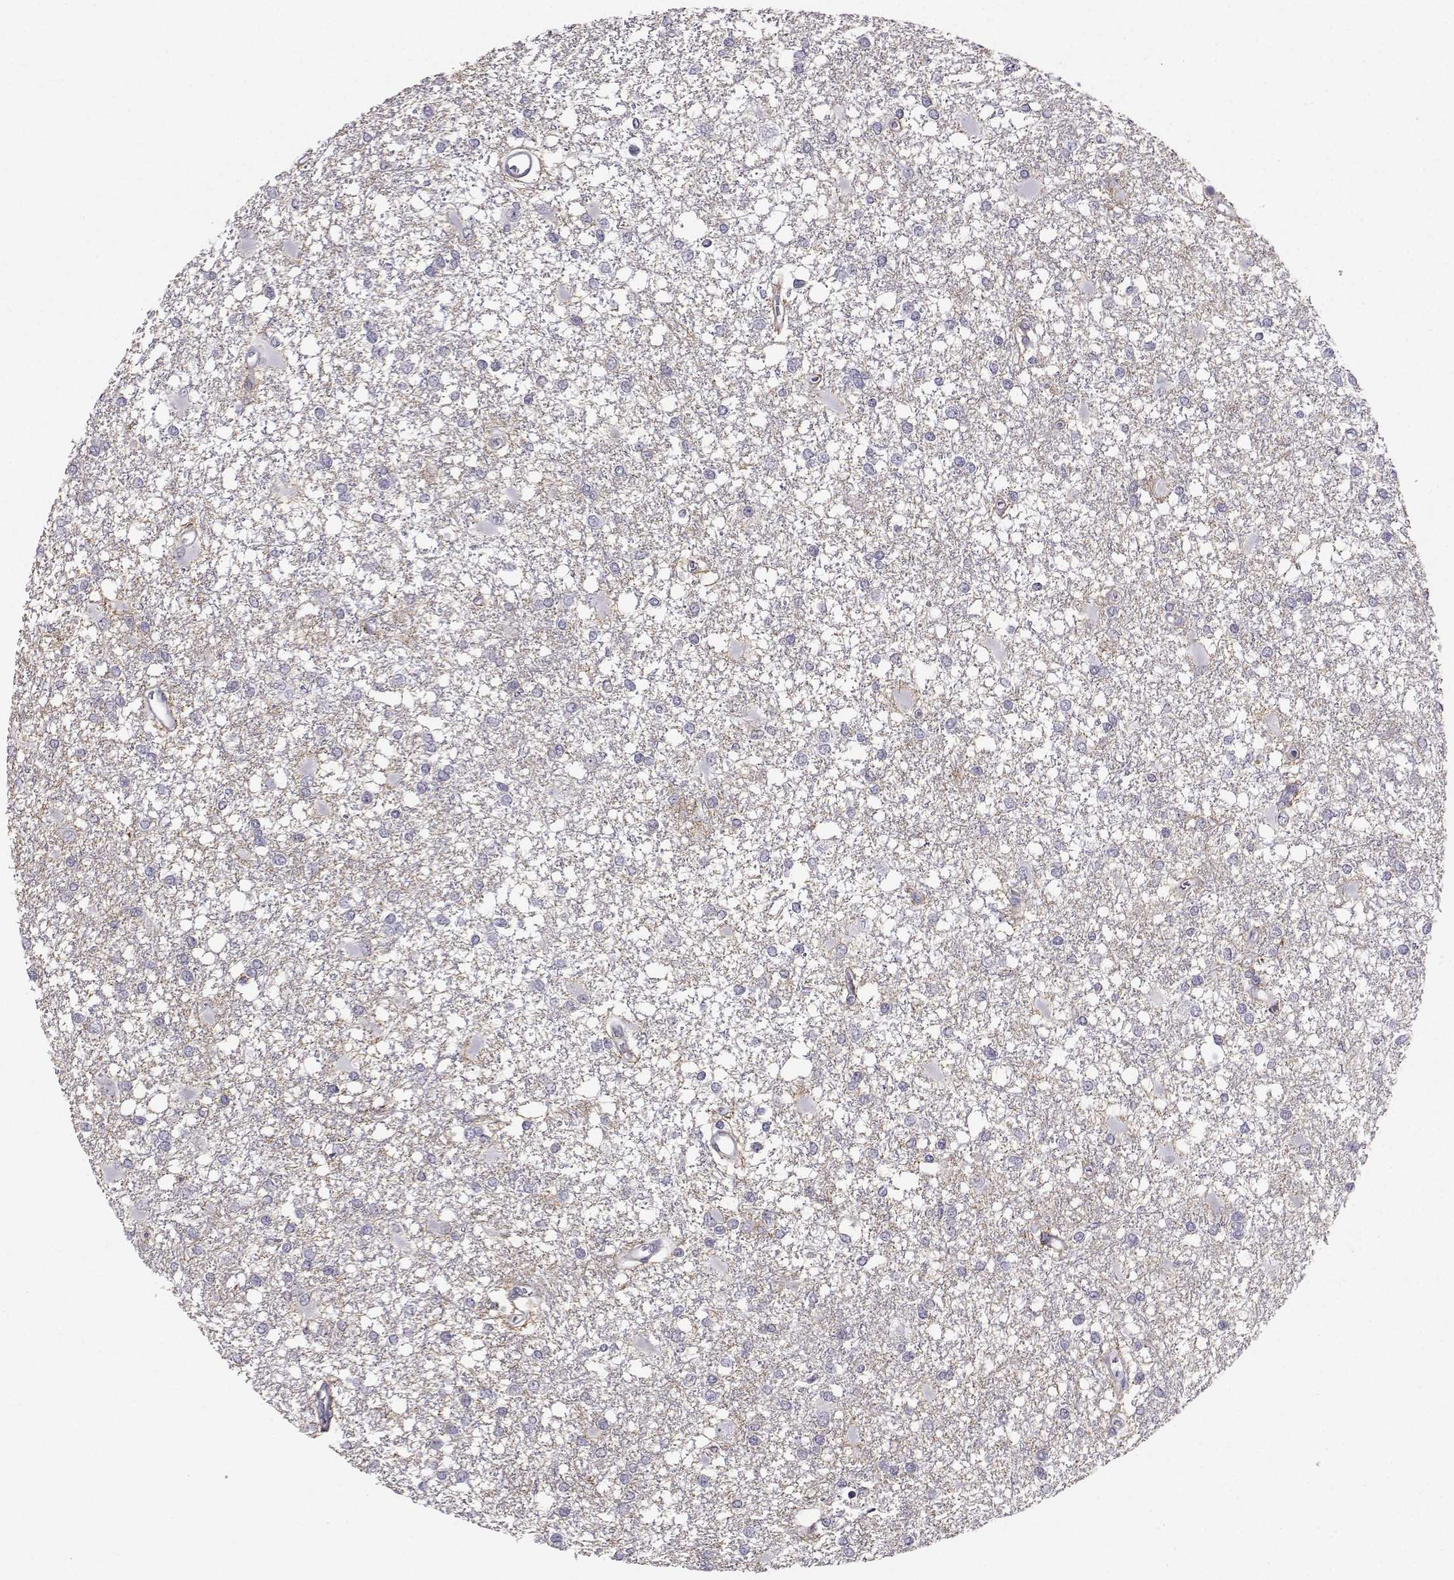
{"staining": {"intensity": "negative", "quantity": "none", "location": "none"}, "tissue": "glioma", "cell_type": "Tumor cells", "image_type": "cancer", "snomed": [{"axis": "morphology", "description": "Glioma, malignant, High grade"}, {"axis": "topography", "description": "Cerebral cortex"}], "caption": "This is an immunohistochemistry image of malignant high-grade glioma. There is no positivity in tumor cells.", "gene": "SPDYE4", "patient": {"sex": "male", "age": 79}}